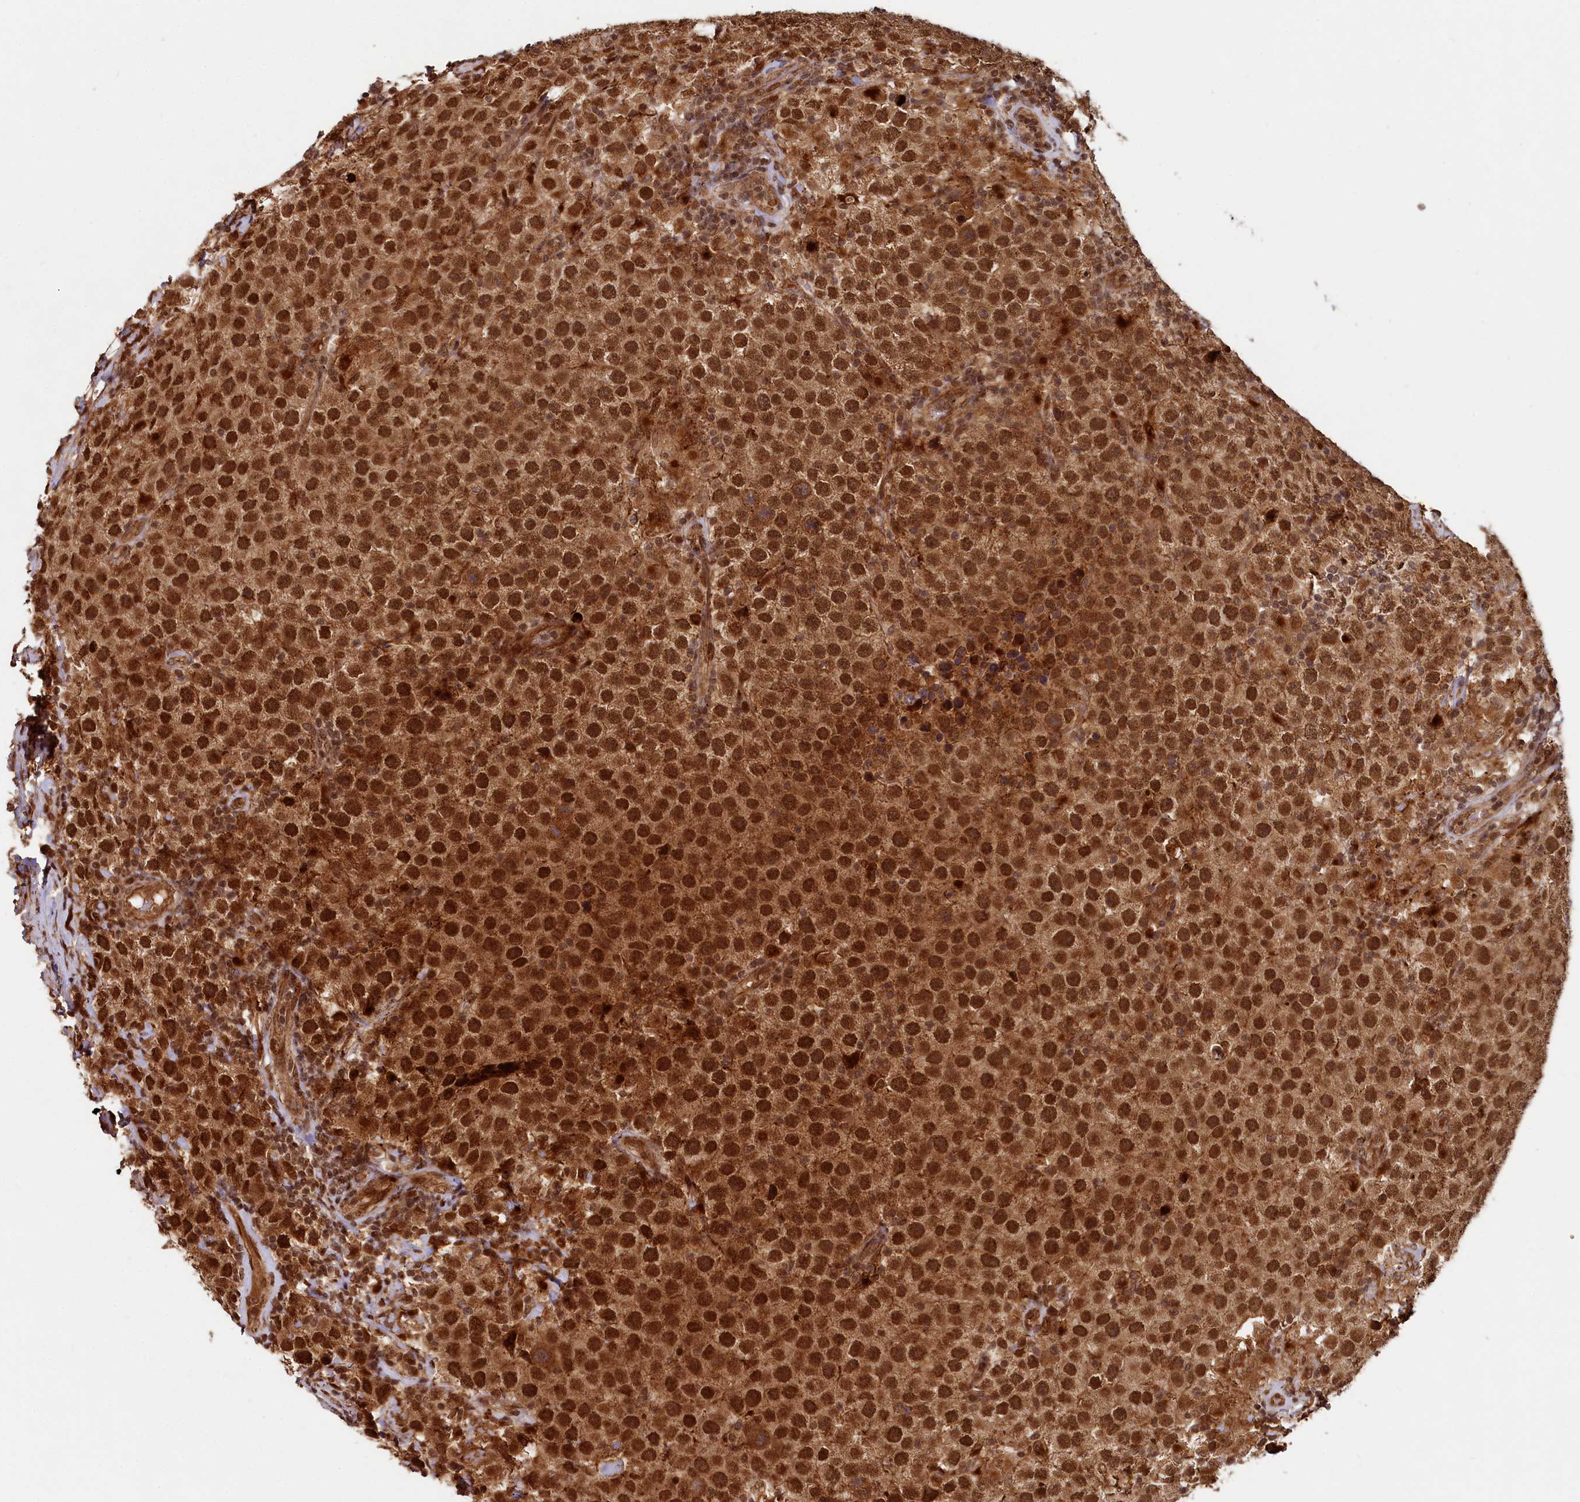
{"staining": {"intensity": "strong", "quantity": ">75%", "location": "cytoplasmic/membranous,nuclear"}, "tissue": "testis cancer", "cell_type": "Tumor cells", "image_type": "cancer", "snomed": [{"axis": "morphology", "description": "Normal tissue, NOS"}, {"axis": "morphology", "description": "Urothelial carcinoma, High grade"}, {"axis": "morphology", "description": "Seminoma, NOS"}, {"axis": "morphology", "description": "Carcinoma, Embryonal, NOS"}, {"axis": "topography", "description": "Urinary bladder"}, {"axis": "topography", "description": "Testis"}], "caption": "An immunohistochemistry (IHC) histopathology image of tumor tissue is shown. Protein staining in brown labels strong cytoplasmic/membranous and nuclear positivity in testis embryonal carcinoma within tumor cells. Nuclei are stained in blue.", "gene": "TRIM23", "patient": {"sex": "male", "age": 41}}